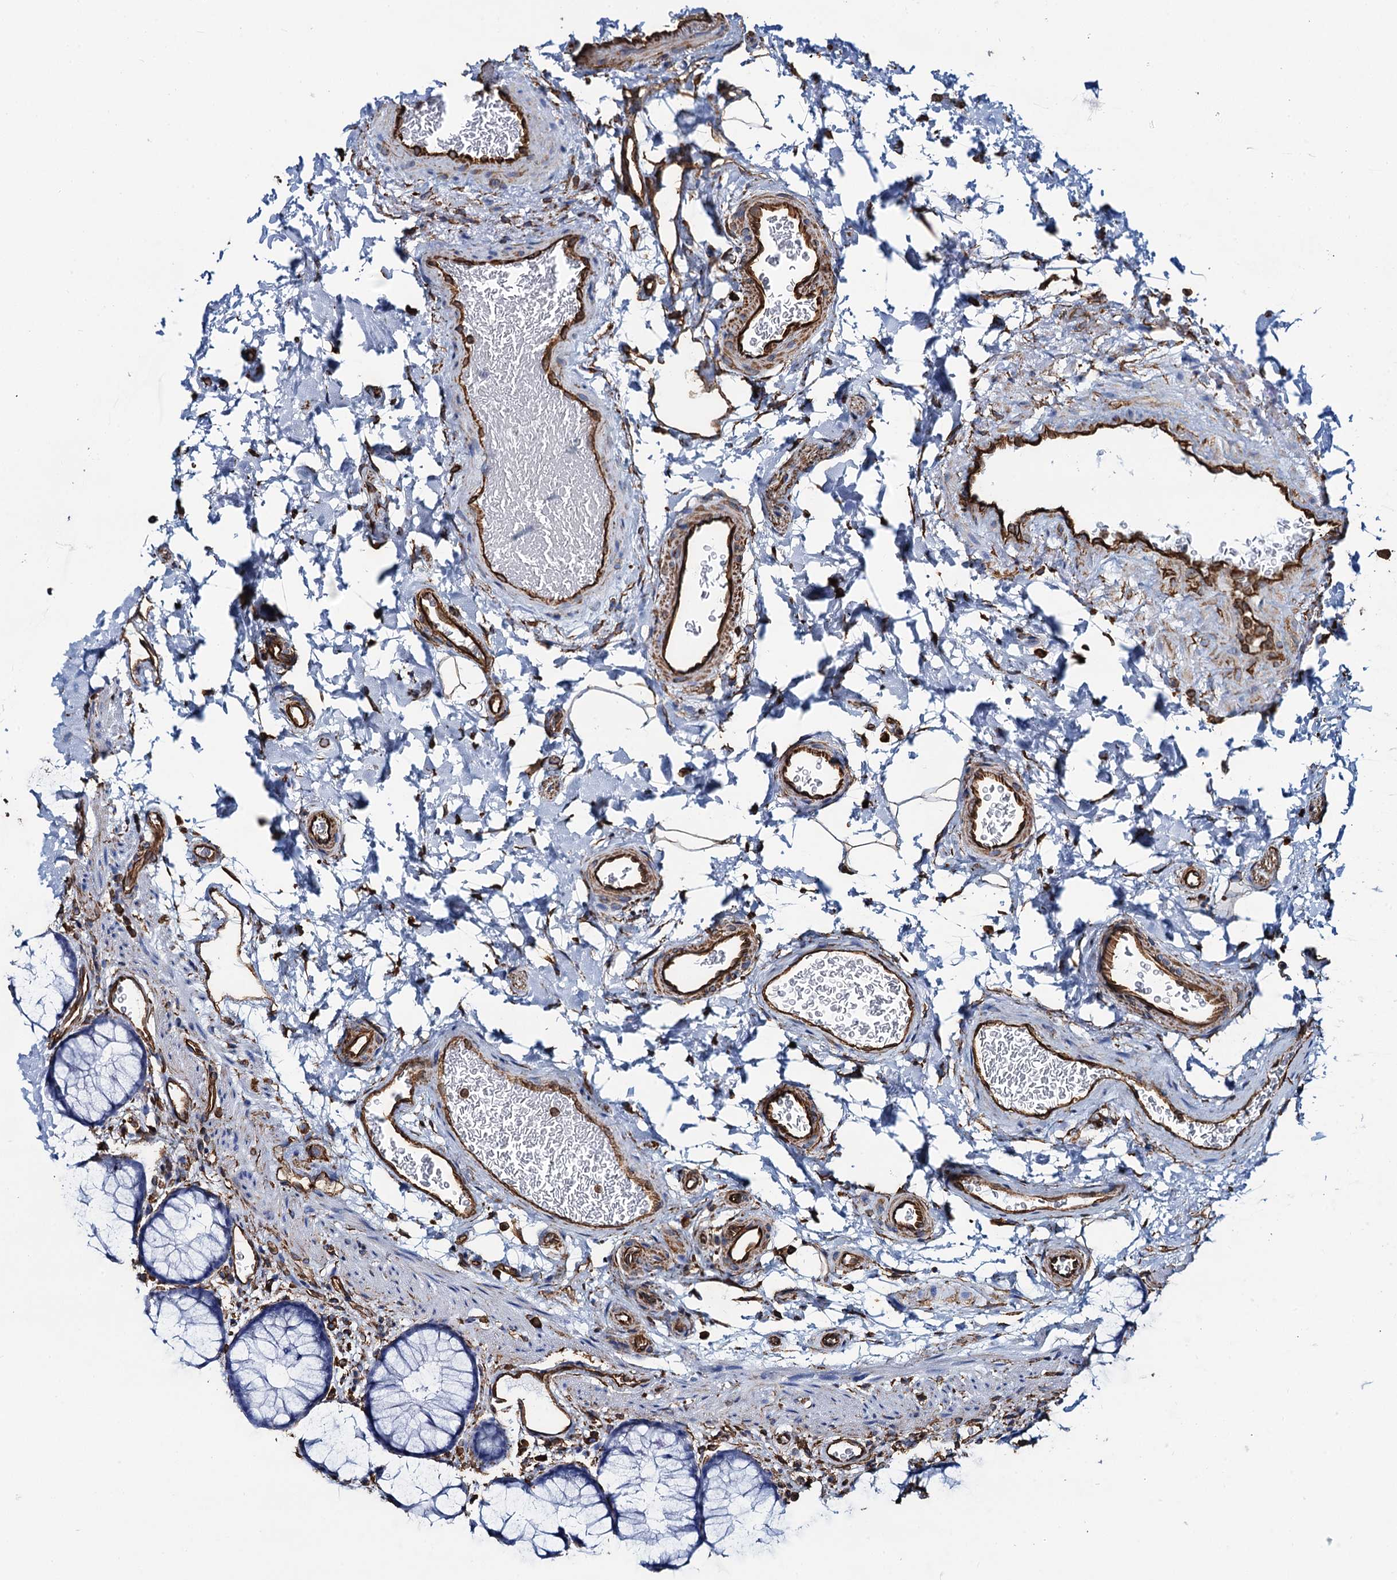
{"staining": {"intensity": "strong", "quantity": ">75%", "location": "cytoplasmic/membranous"}, "tissue": "colon", "cell_type": "Endothelial cells", "image_type": "normal", "snomed": [{"axis": "morphology", "description": "Normal tissue, NOS"}, {"axis": "topography", "description": "Colon"}], "caption": "A photomicrograph showing strong cytoplasmic/membranous positivity in about >75% of endothelial cells in normal colon, as visualized by brown immunohistochemical staining.", "gene": "PGM2", "patient": {"sex": "female", "age": 82}}